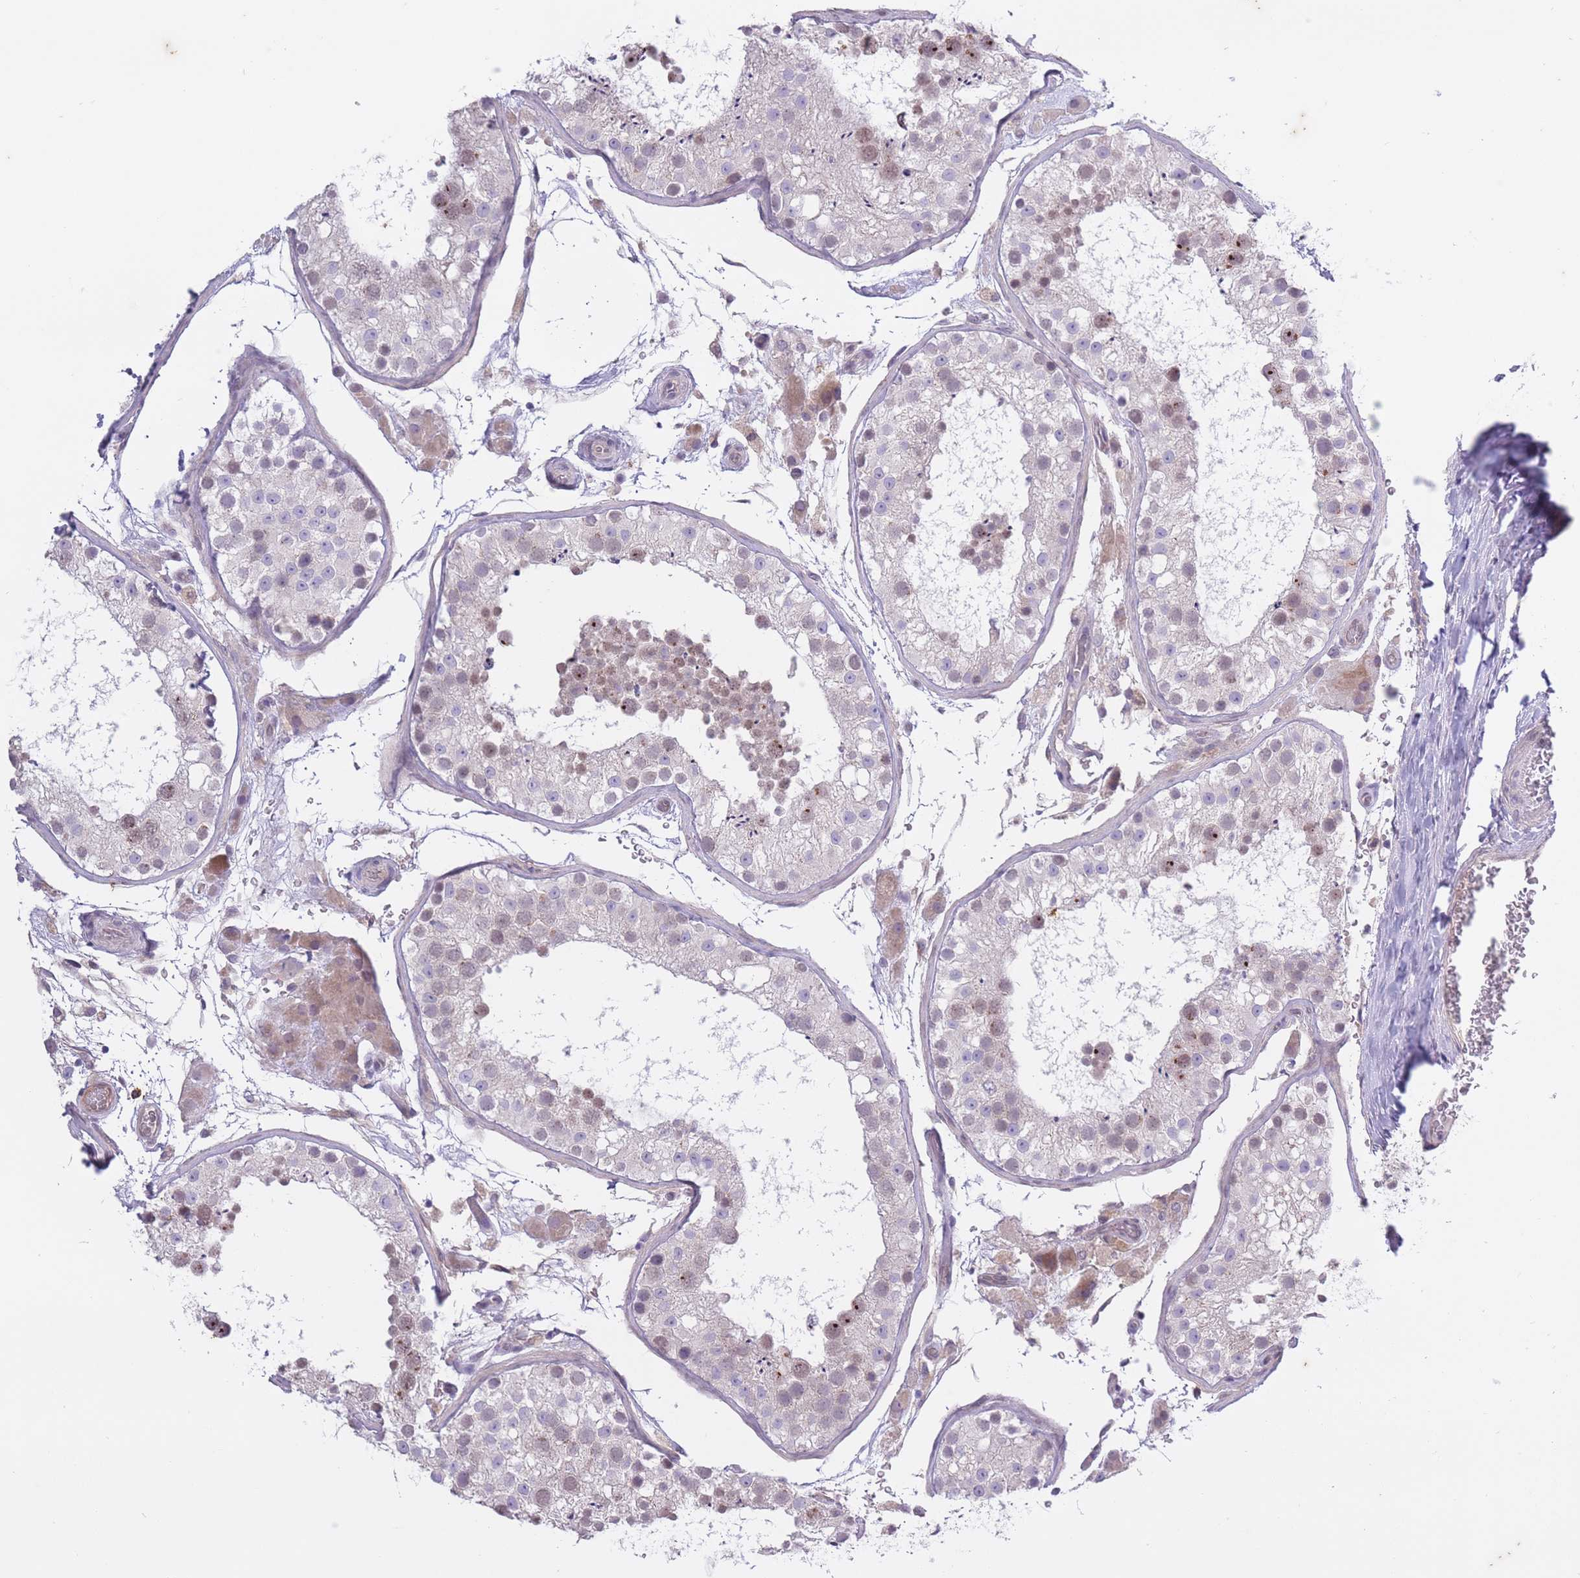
{"staining": {"intensity": "moderate", "quantity": "25%-75%", "location": "nuclear"}, "tissue": "testis", "cell_type": "Cells in seminiferous ducts", "image_type": "normal", "snomed": [{"axis": "morphology", "description": "Normal tissue, NOS"}, {"axis": "topography", "description": "Testis"}], "caption": "Immunohistochemistry micrograph of normal testis: testis stained using IHC shows medium levels of moderate protein expression localized specifically in the nuclear of cells in seminiferous ducts, appearing as a nuclear brown color.", "gene": "ARPIN", "patient": {"sex": "male", "age": 26}}